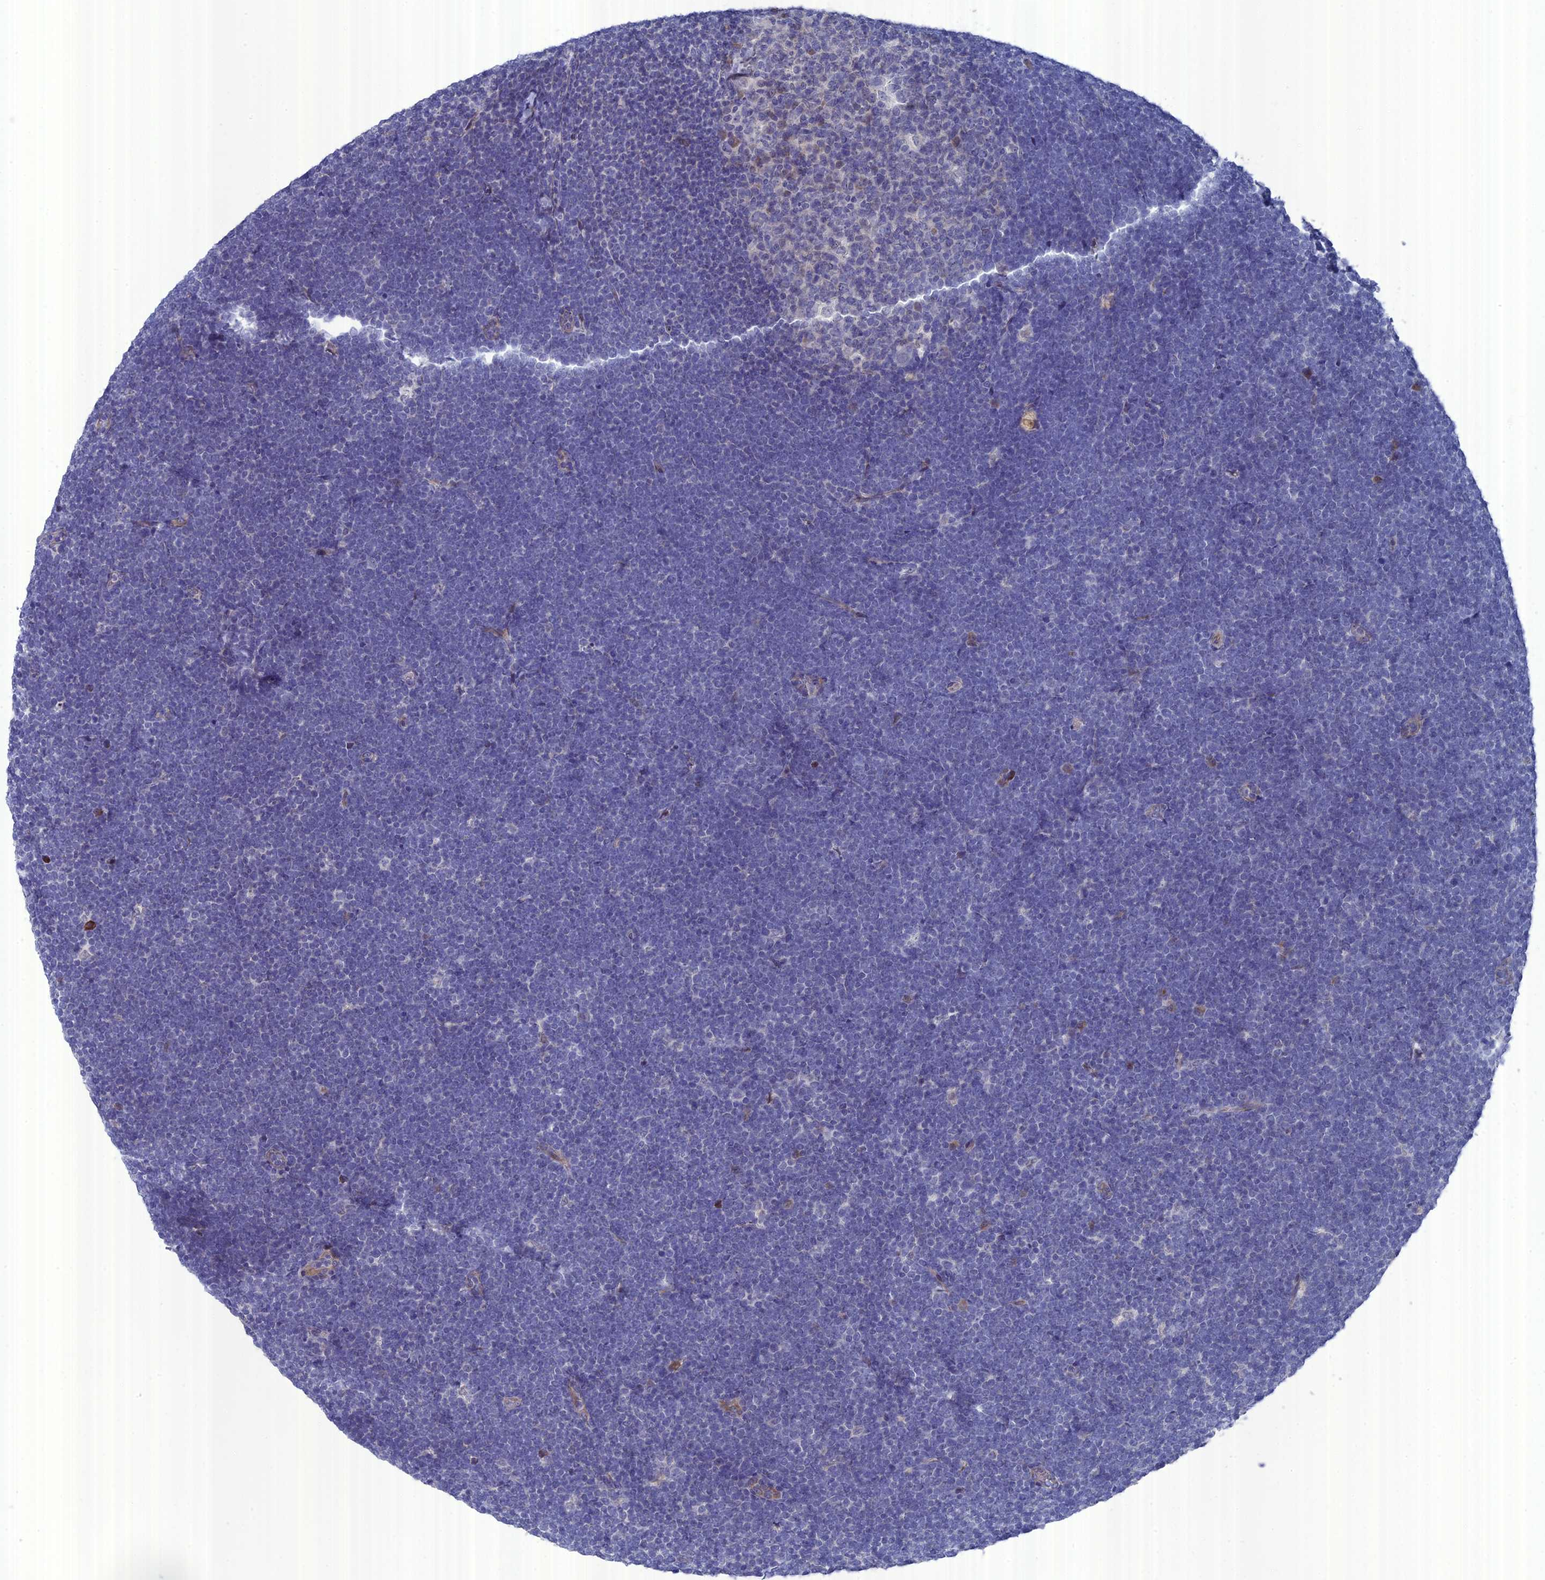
{"staining": {"intensity": "negative", "quantity": "none", "location": "none"}, "tissue": "lymphoma", "cell_type": "Tumor cells", "image_type": "cancer", "snomed": [{"axis": "morphology", "description": "Malignant lymphoma, non-Hodgkin's type, High grade"}, {"axis": "topography", "description": "Lymph node"}], "caption": "The histopathology image exhibits no significant expression in tumor cells of malignant lymphoma, non-Hodgkin's type (high-grade).", "gene": "TMEM161A", "patient": {"sex": "male", "age": 13}}